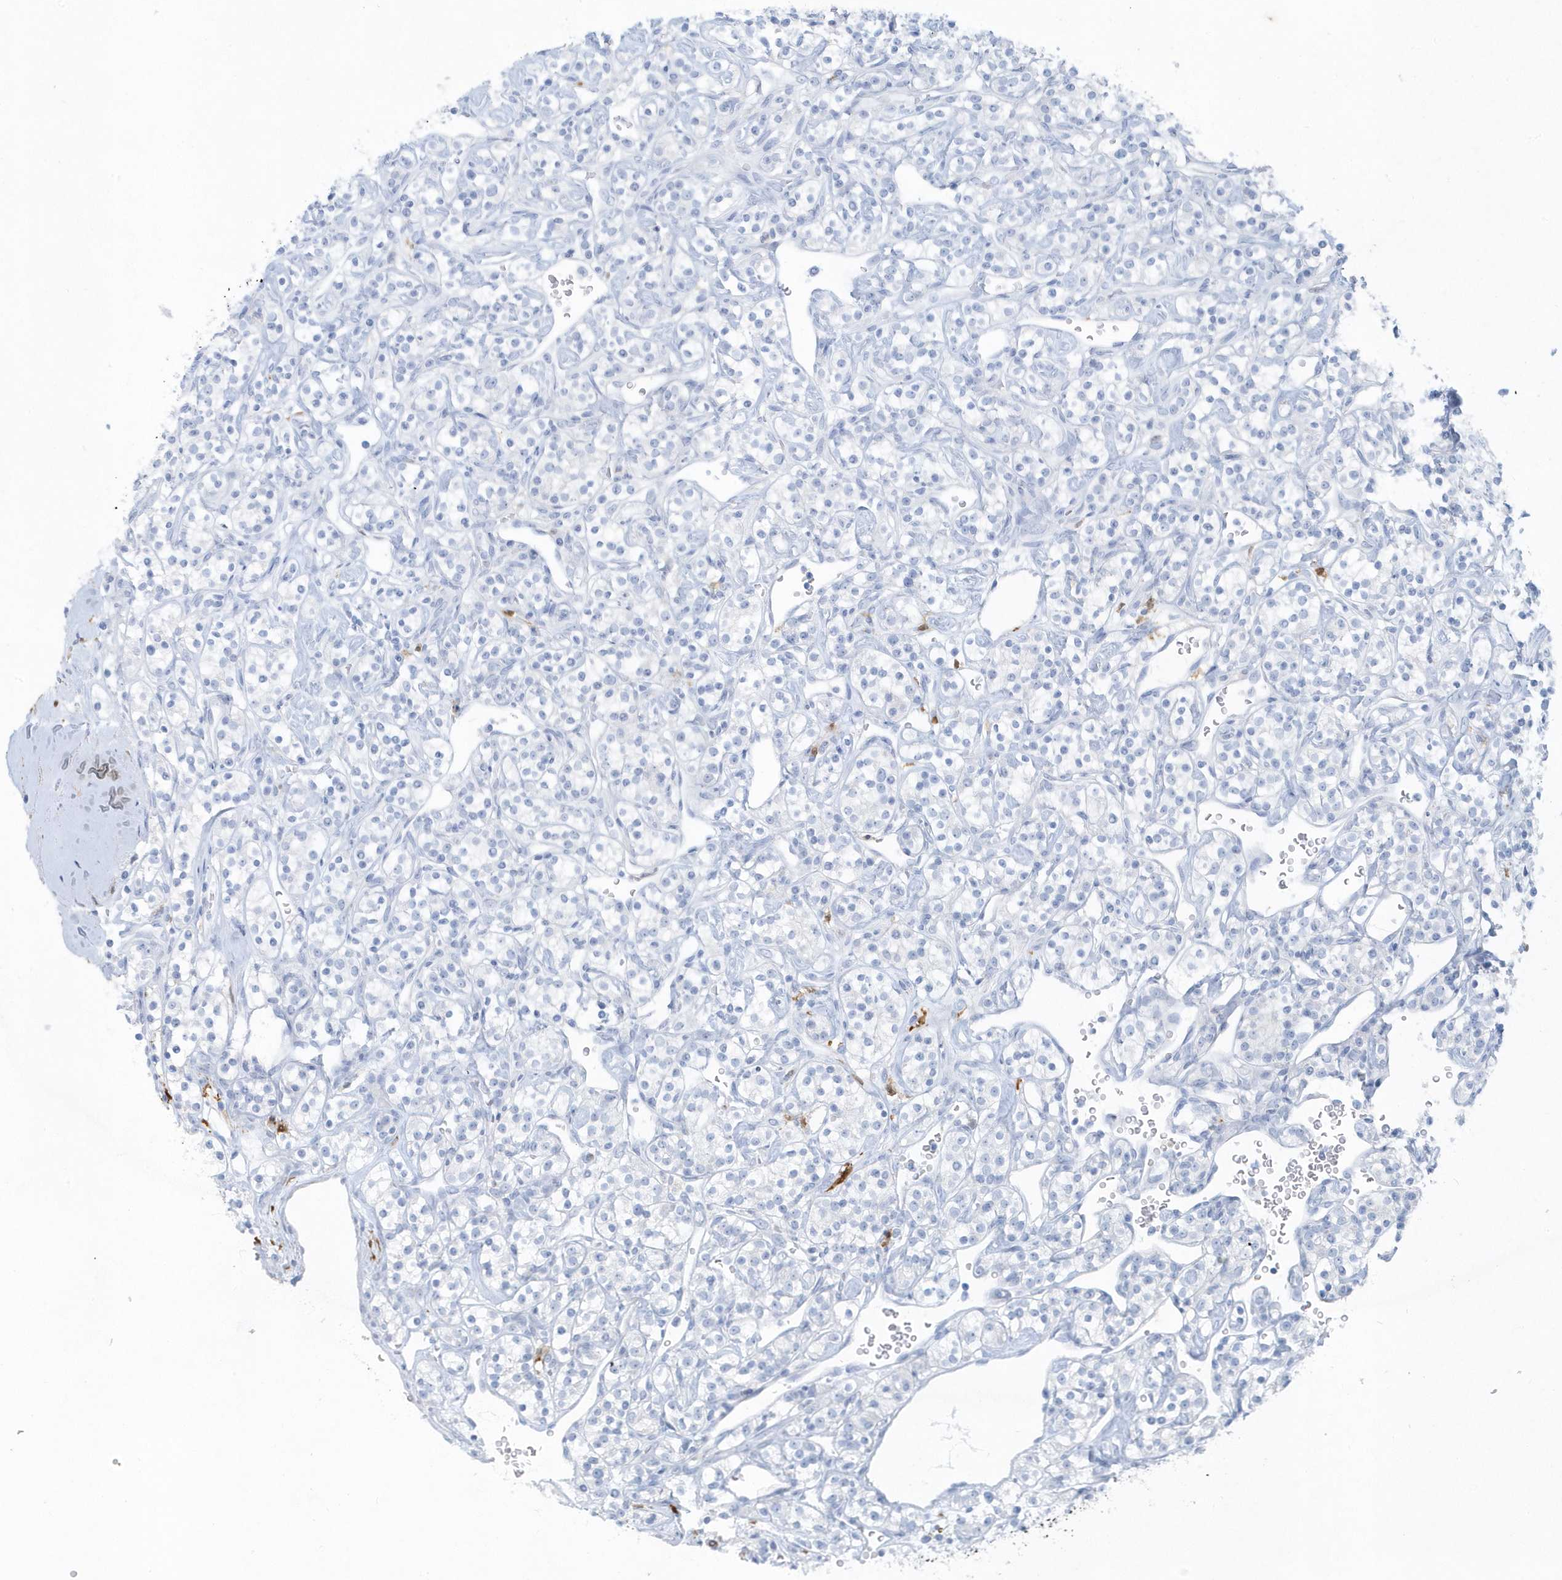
{"staining": {"intensity": "negative", "quantity": "none", "location": "none"}, "tissue": "renal cancer", "cell_type": "Tumor cells", "image_type": "cancer", "snomed": [{"axis": "morphology", "description": "Adenocarcinoma, NOS"}, {"axis": "topography", "description": "Kidney"}], "caption": "The image displays no staining of tumor cells in renal cancer (adenocarcinoma).", "gene": "FAM98A", "patient": {"sex": "male", "age": 77}}